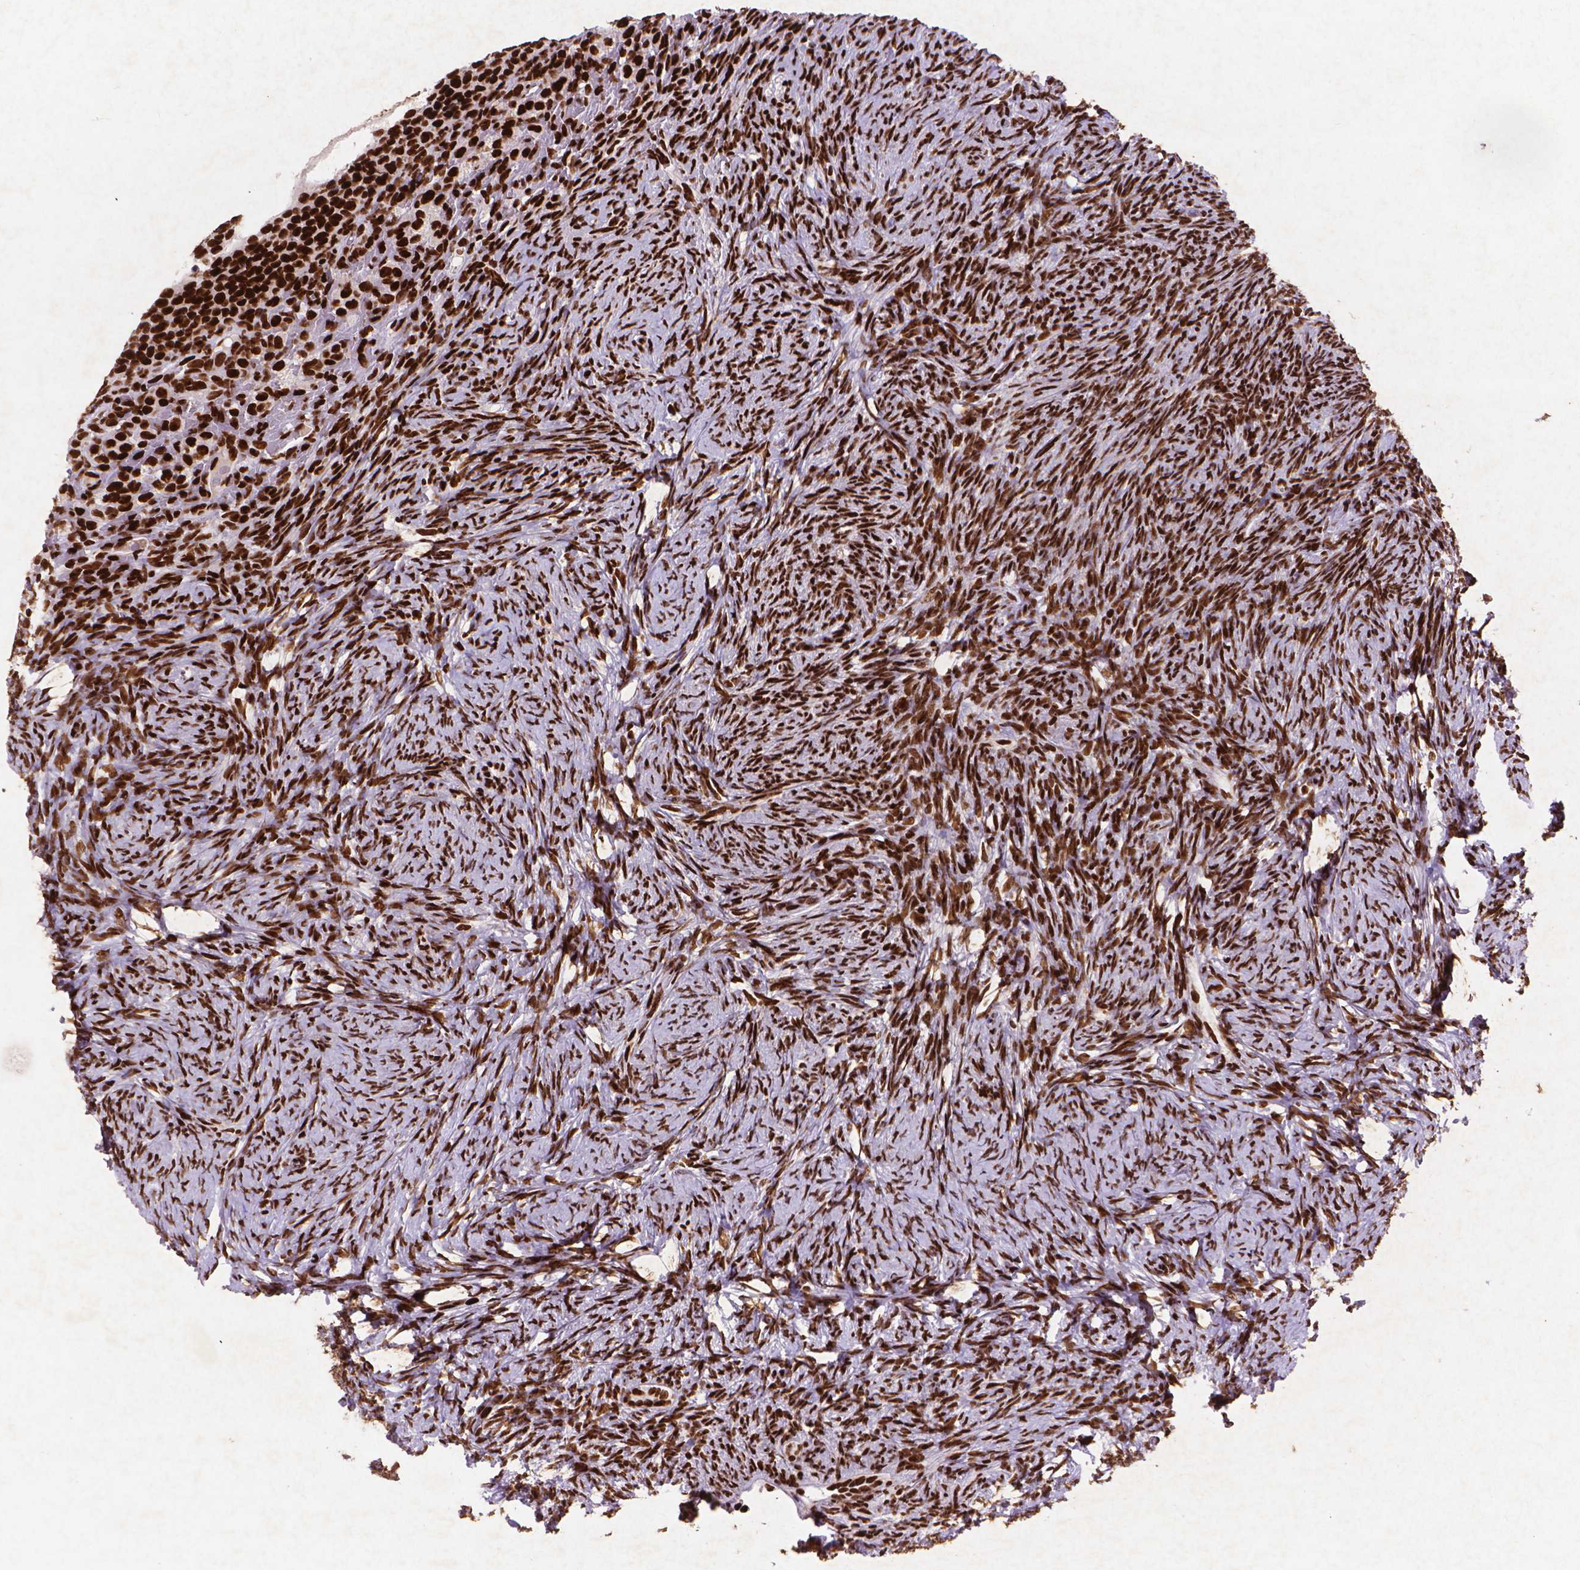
{"staining": {"intensity": "strong", "quantity": ">75%", "location": "nuclear"}, "tissue": "ovary", "cell_type": "Ovarian stroma cells", "image_type": "normal", "snomed": [{"axis": "morphology", "description": "Normal tissue, NOS"}, {"axis": "topography", "description": "Ovary"}], "caption": "Protein staining by IHC displays strong nuclear expression in approximately >75% of ovarian stroma cells in benign ovary. (DAB (3,3'-diaminobenzidine) IHC, brown staining for protein, blue staining for nuclei).", "gene": "CITED2", "patient": {"sex": "female", "age": 34}}